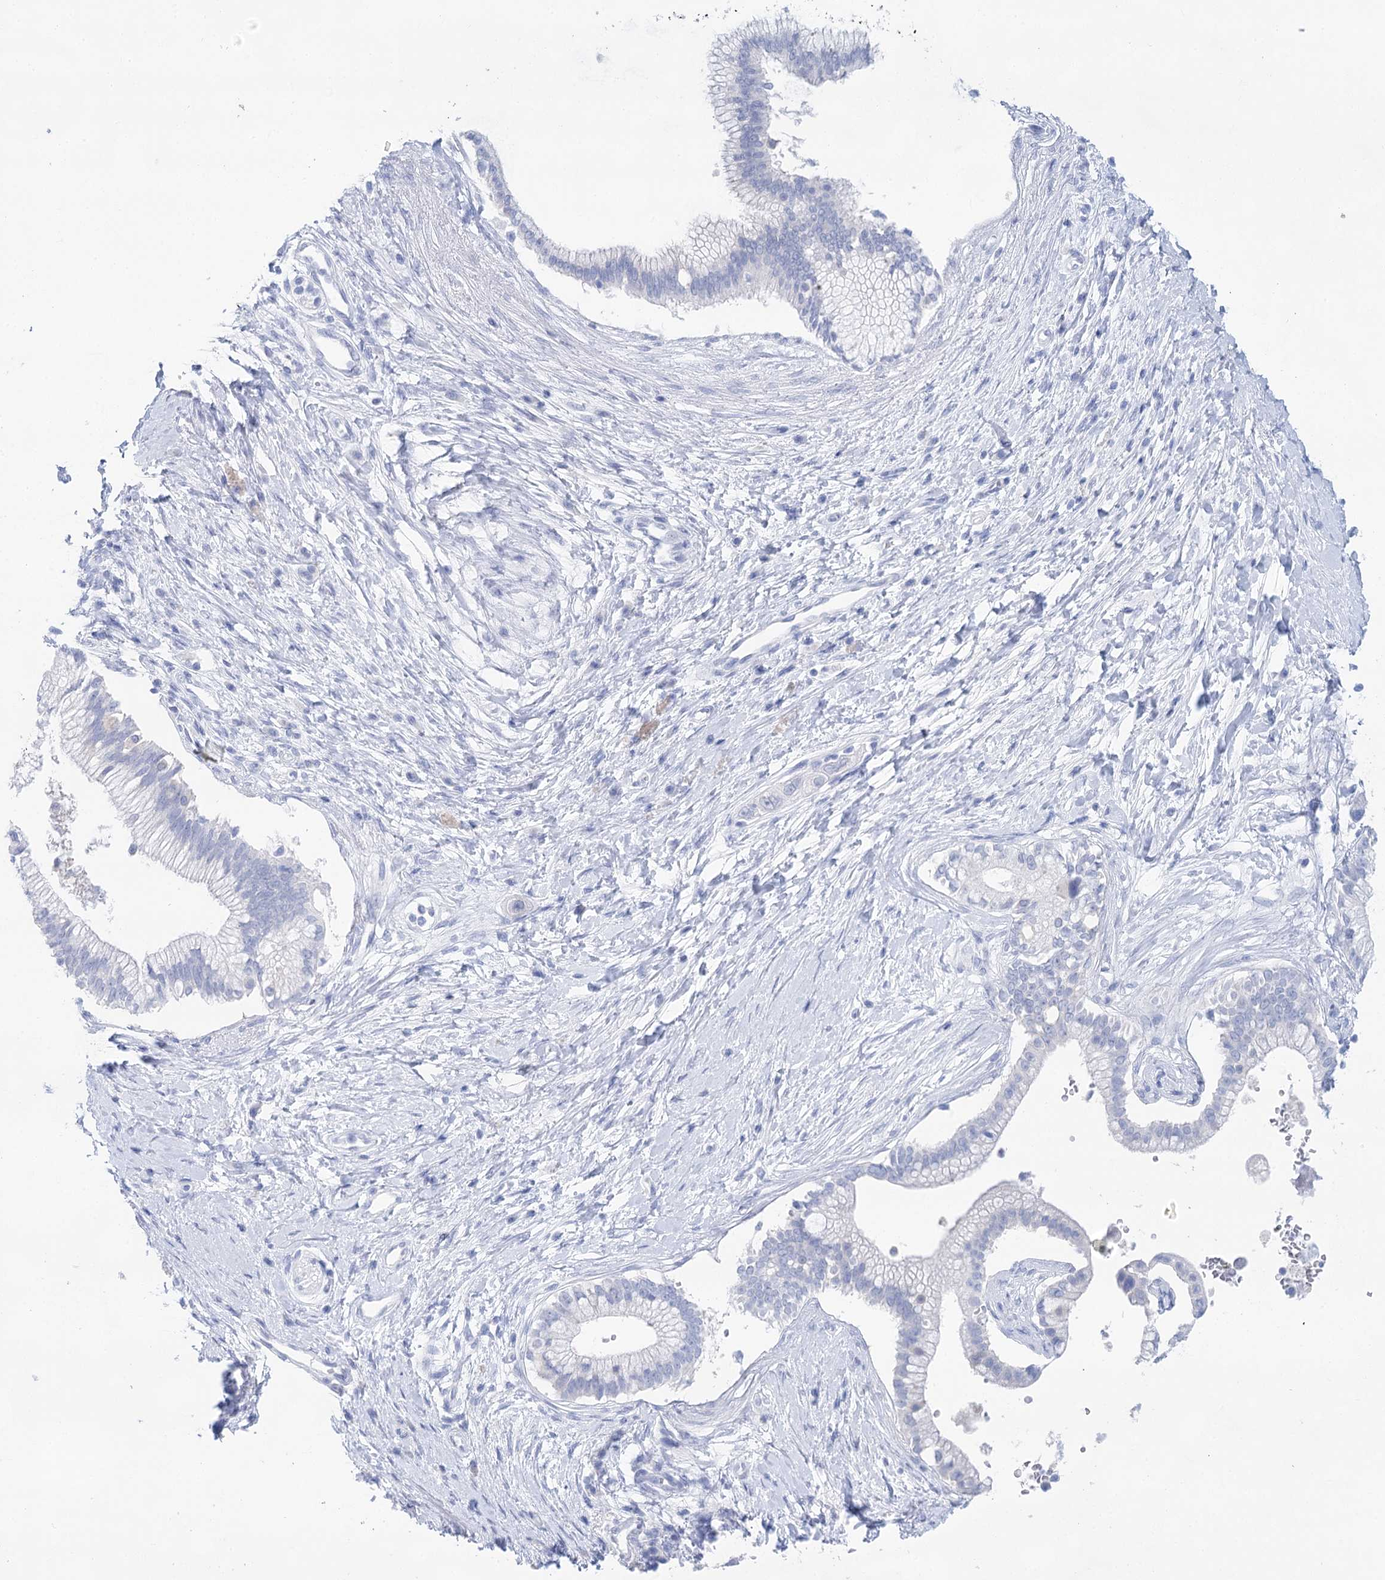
{"staining": {"intensity": "negative", "quantity": "none", "location": "none"}, "tissue": "pancreatic cancer", "cell_type": "Tumor cells", "image_type": "cancer", "snomed": [{"axis": "morphology", "description": "Adenocarcinoma, NOS"}, {"axis": "topography", "description": "Pancreas"}], "caption": "Immunohistochemistry (IHC) of human pancreatic cancer (adenocarcinoma) shows no positivity in tumor cells. (DAB (3,3'-diaminobenzidine) immunohistochemistry (IHC) visualized using brightfield microscopy, high magnification).", "gene": "LALBA", "patient": {"sex": "male", "age": 68}}